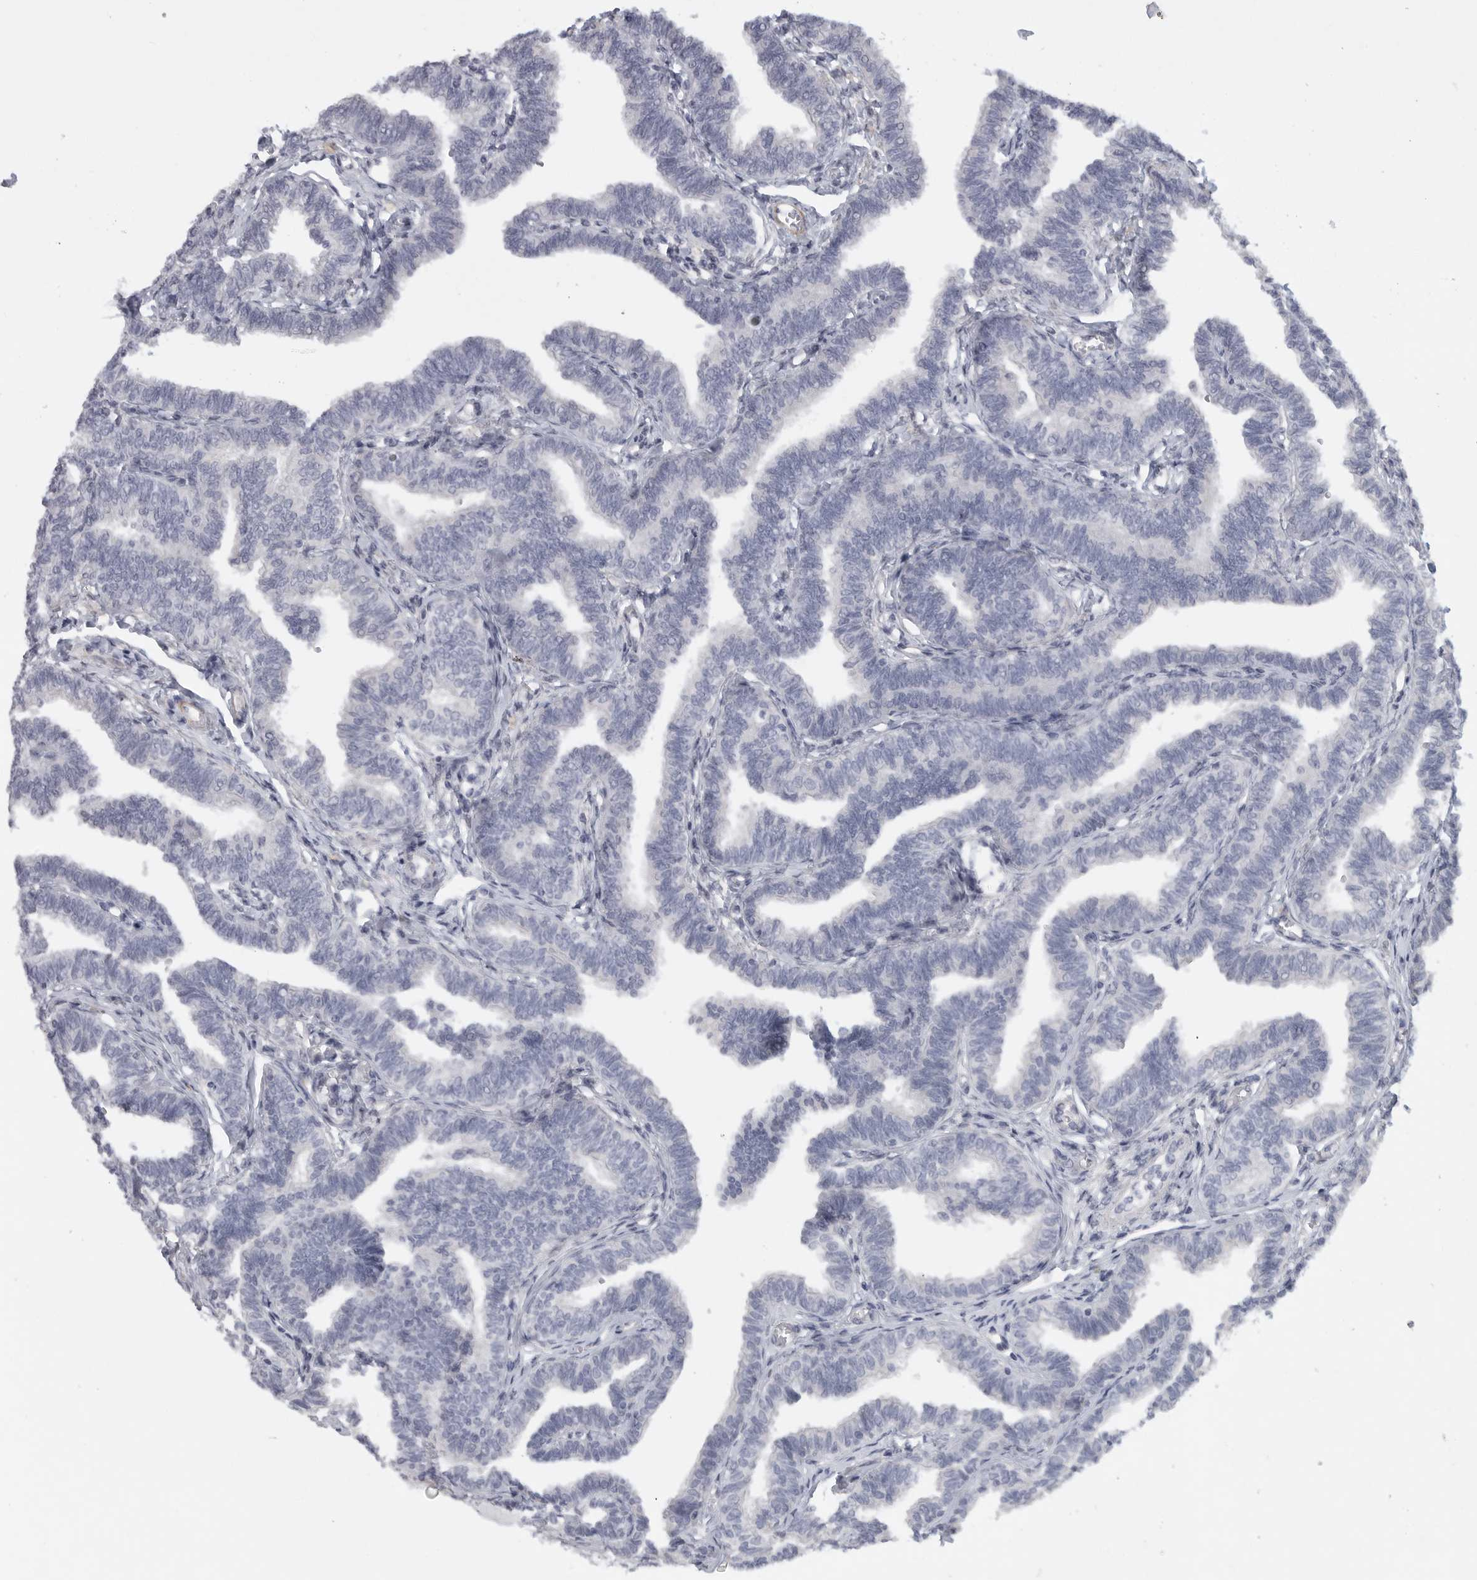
{"staining": {"intensity": "negative", "quantity": "none", "location": "none"}, "tissue": "fallopian tube", "cell_type": "Glandular cells", "image_type": "normal", "snomed": [{"axis": "morphology", "description": "Normal tissue, NOS"}, {"axis": "topography", "description": "Fallopian tube"}, {"axis": "topography", "description": "Ovary"}], "caption": "This is a histopathology image of immunohistochemistry (IHC) staining of unremarkable fallopian tube, which shows no expression in glandular cells.", "gene": "TNR", "patient": {"sex": "female", "age": 23}}